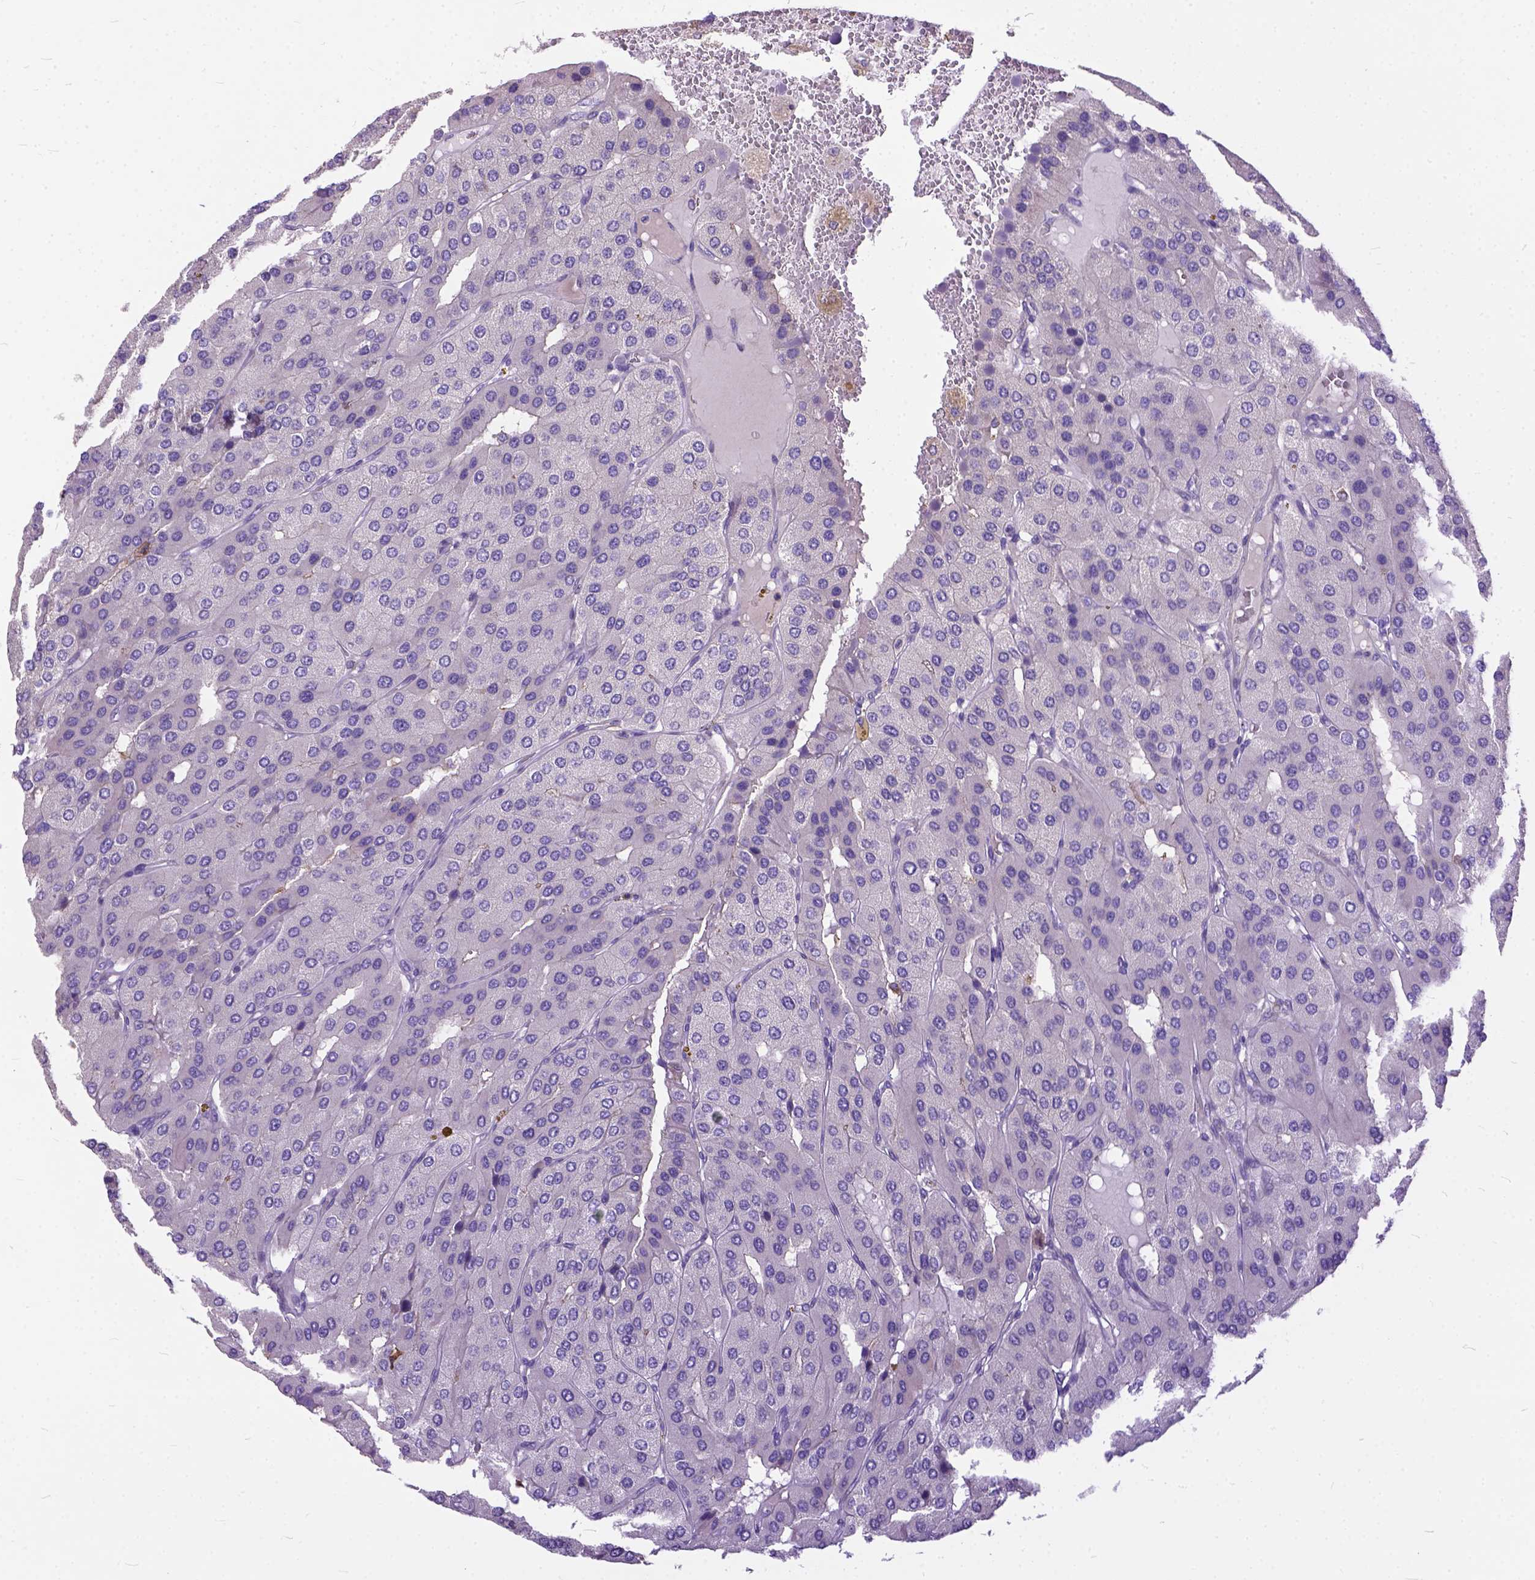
{"staining": {"intensity": "negative", "quantity": "none", "location": "none"}, "tissue": "parathyroid gland", "cell_type": "Glandular cells", "image_type": "normal", "snomed": [{"axis": "morphology", "description": "Normal tissue, NOS"}, {"axis": "morphology", "description": "Adenoma, NOS"}, {"axis": "topography", "description": "Parathyroid gland"}], "caption": "Glandular cells are negative for protein expression in normal human parathyroid gland. Brightfield microscopy of immunohistochemistry stained with DAB (brown) and hematoxylin (blue), captured at high magnification.", "gene": "BANF2", "patient": {"sex": "female", "age": 86}}